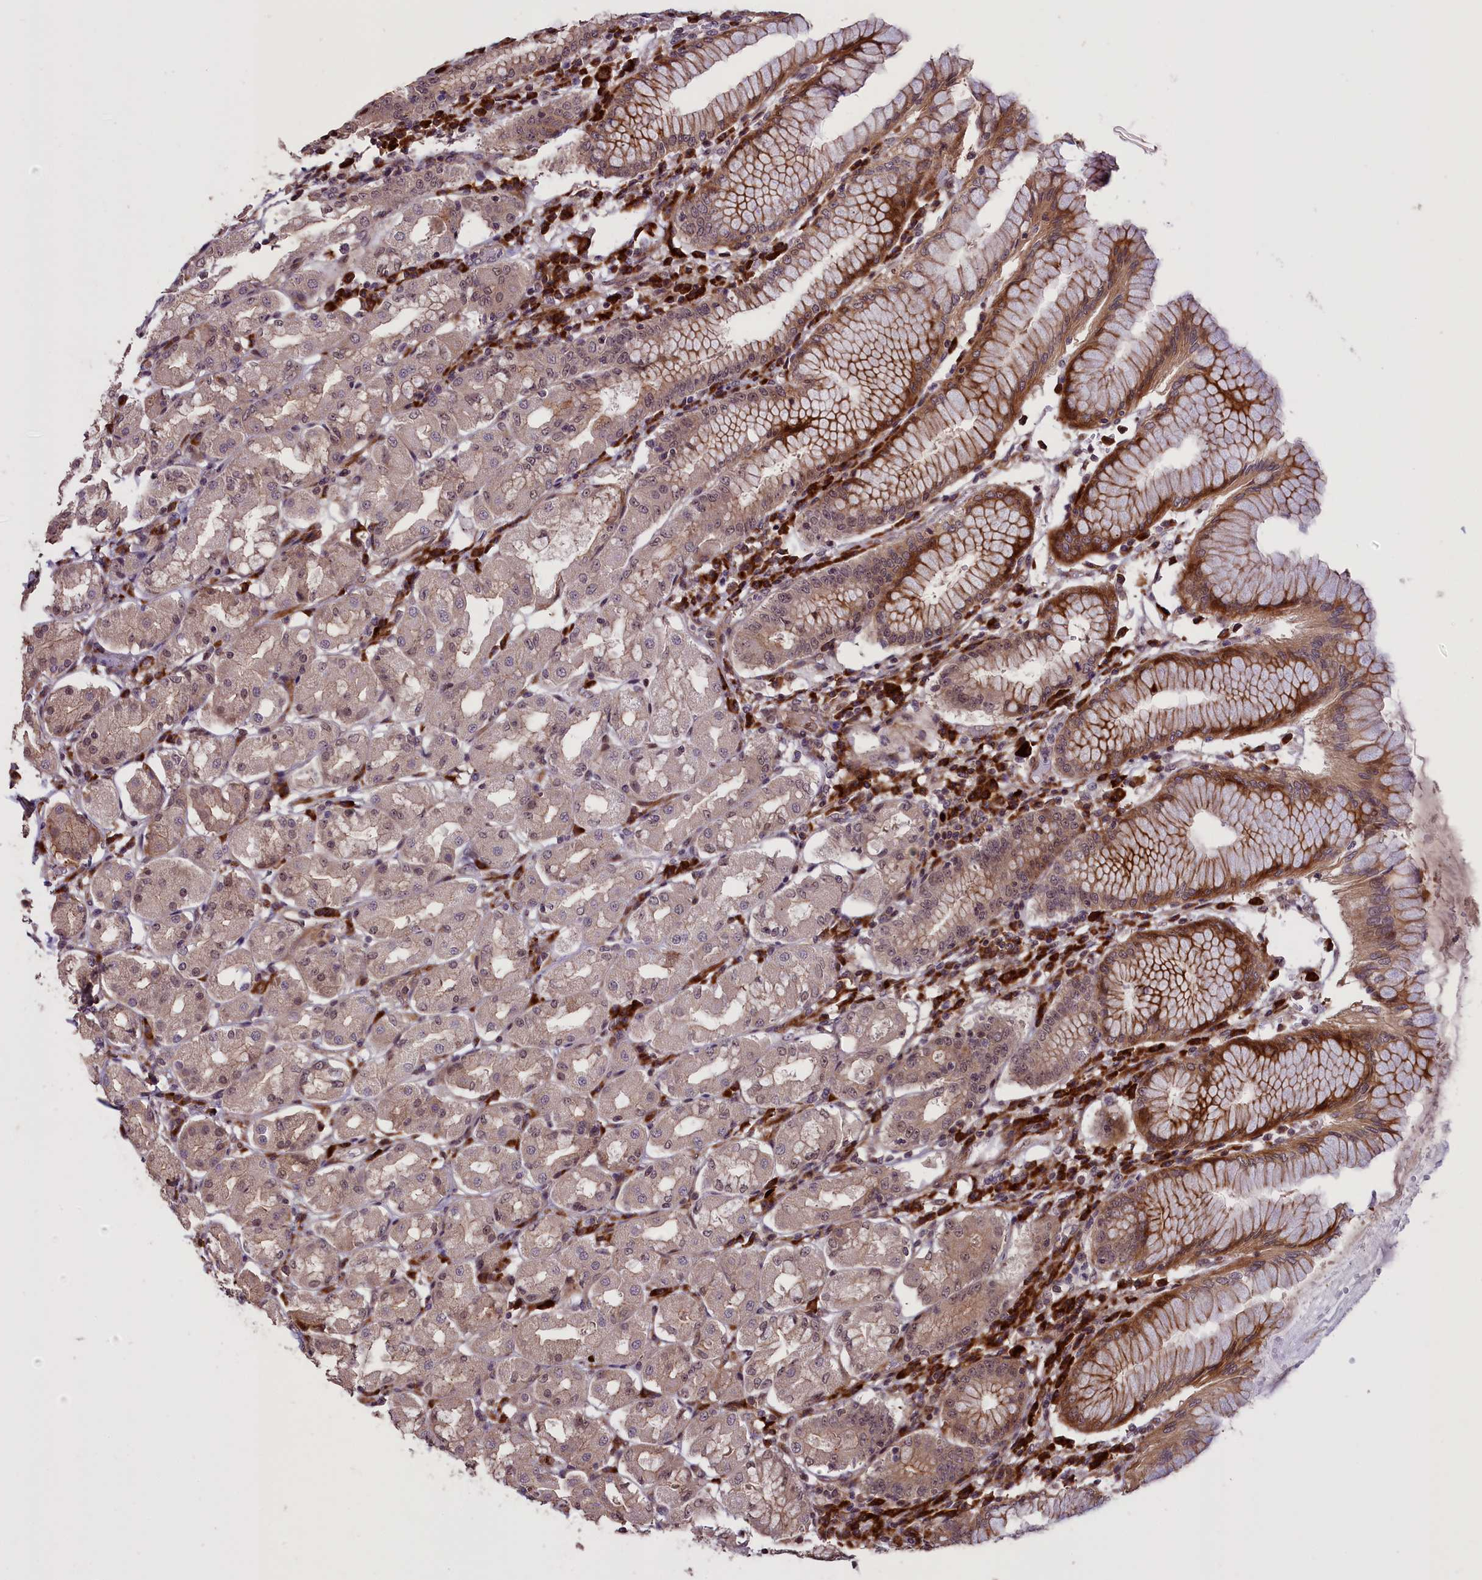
{"staining": {"intensity": "moderate", "quantity": "25%-75%", "location": "cytoplasmic/membranous,nuclear"}, "tissue": "stomach", "cell_type": "Glandular cells", "image_type": "normal", "snomed": [{"axis": "morphology", "description": "Normal tissue, NOS"}, {"axis": "topography", "description": "Stomach"}, {"axis": "topography", "description": "Stomach, lower"}], "caption": "Immunohistochemistry (IHC) (DAB) staining of unremarkable human stomach displays moderate cytoplasmic/membranous,nuclear protein expression in approximately 25%-75% of glandular cells.", "gene": "ENHO", "patient": {"sex": "female", "age": 56}}